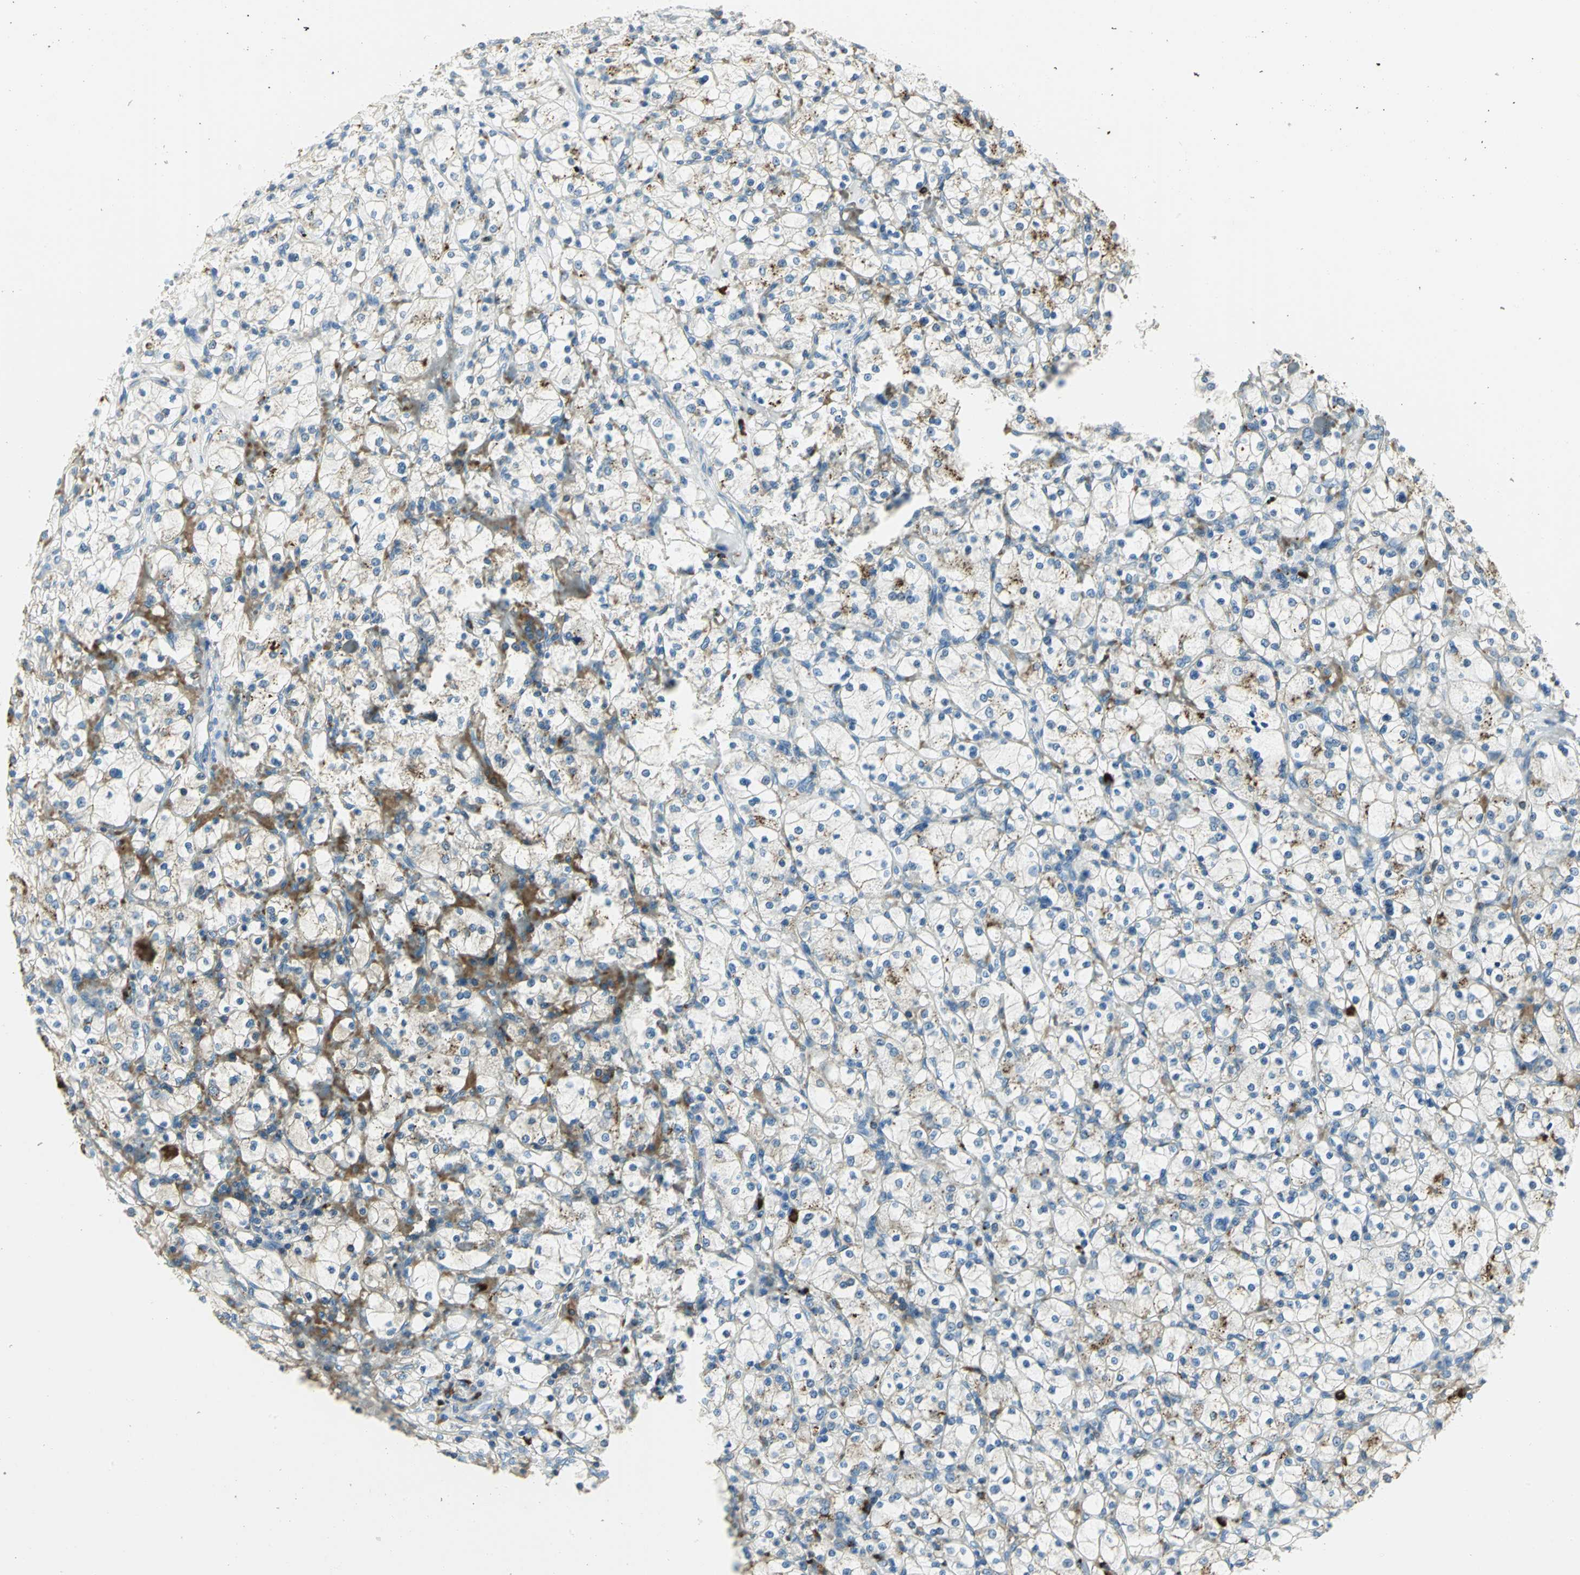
{"staining": {"intensity": "moderate", "quantity": "25%-75%", "location": "cytoplasmic/membranous"}, "tissue": "renal cancer", "cell_type": "Tumor cells", "image_type": "cancer", "snomed": [{"axis": "morphology", "description": "Adenocarcinoma, NOS"}, {"axis": "topography", "description": "Kidney"}], "caption": "Renal adenocarcinoma stained with immunohistochemistry (IHC) exhibits moderate cytoplasmic/membranous staining in approximately 25%-75% of tumor cells.", "gene": "ARSA", "patient": {"sex": "female", "age": 83}}